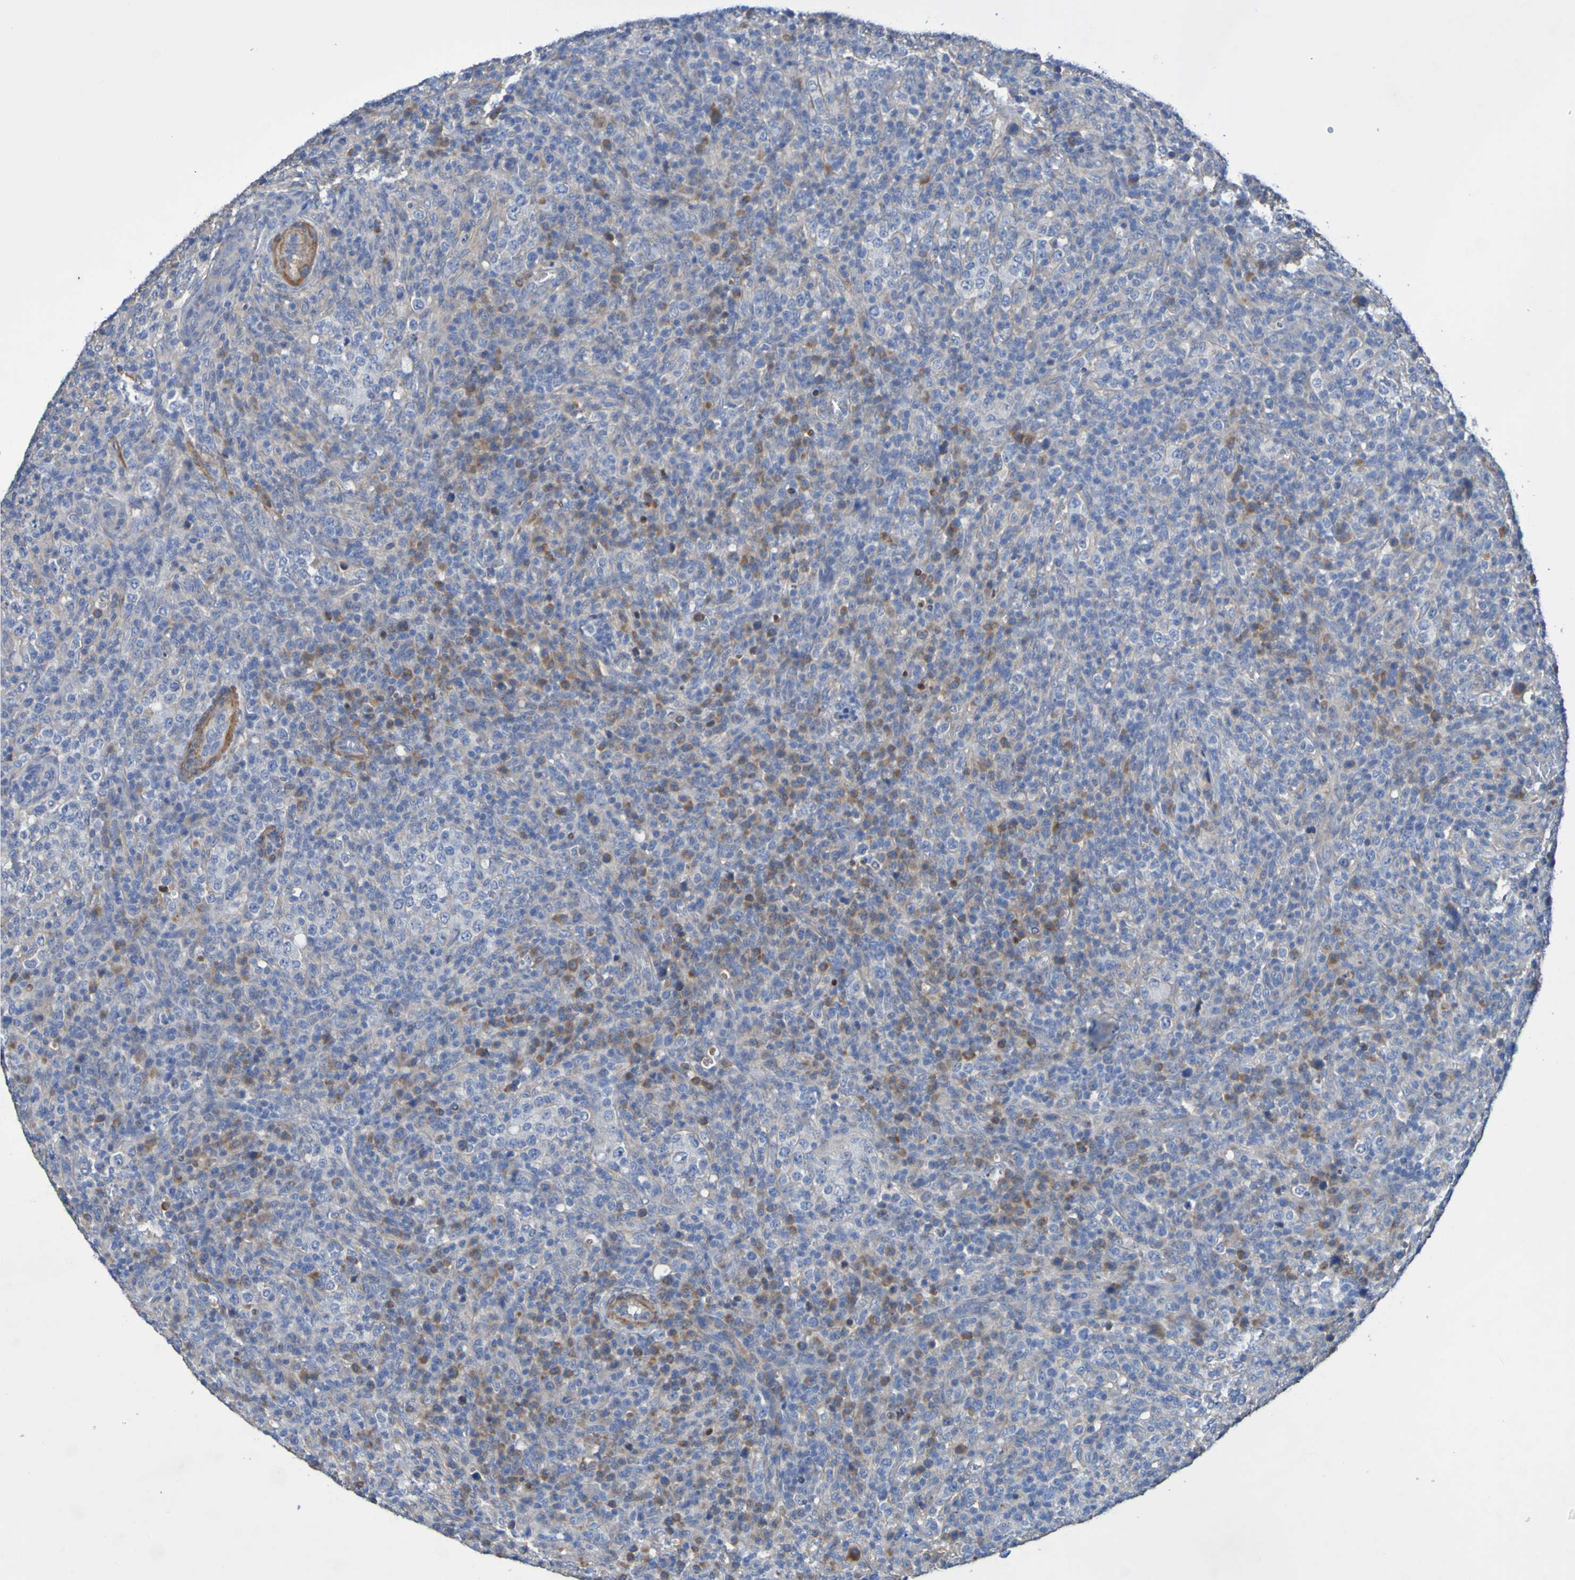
{"staining": {"intensity": "moderate", "quantity": "25%-75%", "location": "cytoplasmic/membranous"}, "tissue": "lymphoma", "cell_type": "Tumor cells", "image_type": "cancer", "snomed": [{"axis": "morphology", "description": "Malignant lymphoma, non-Hodgkin's type, High grade"}, {"axis": "topography", "description": "Lymph node"}], "caption": "The micrograph exhibits staining of high-grade malignant lymphoma, non-Hodgkin's type, revealing moderate cytoplasmic/membranous protein expression (brown color) within tumor cells. (Stains: DAB (3,3'-diaminobenzidine) in brown, nuclei in blue, Microscopy: brightfield microscopy at high magnification).", "gene": "SRPRB", "patient": {"sex": "female", "age": 76}}